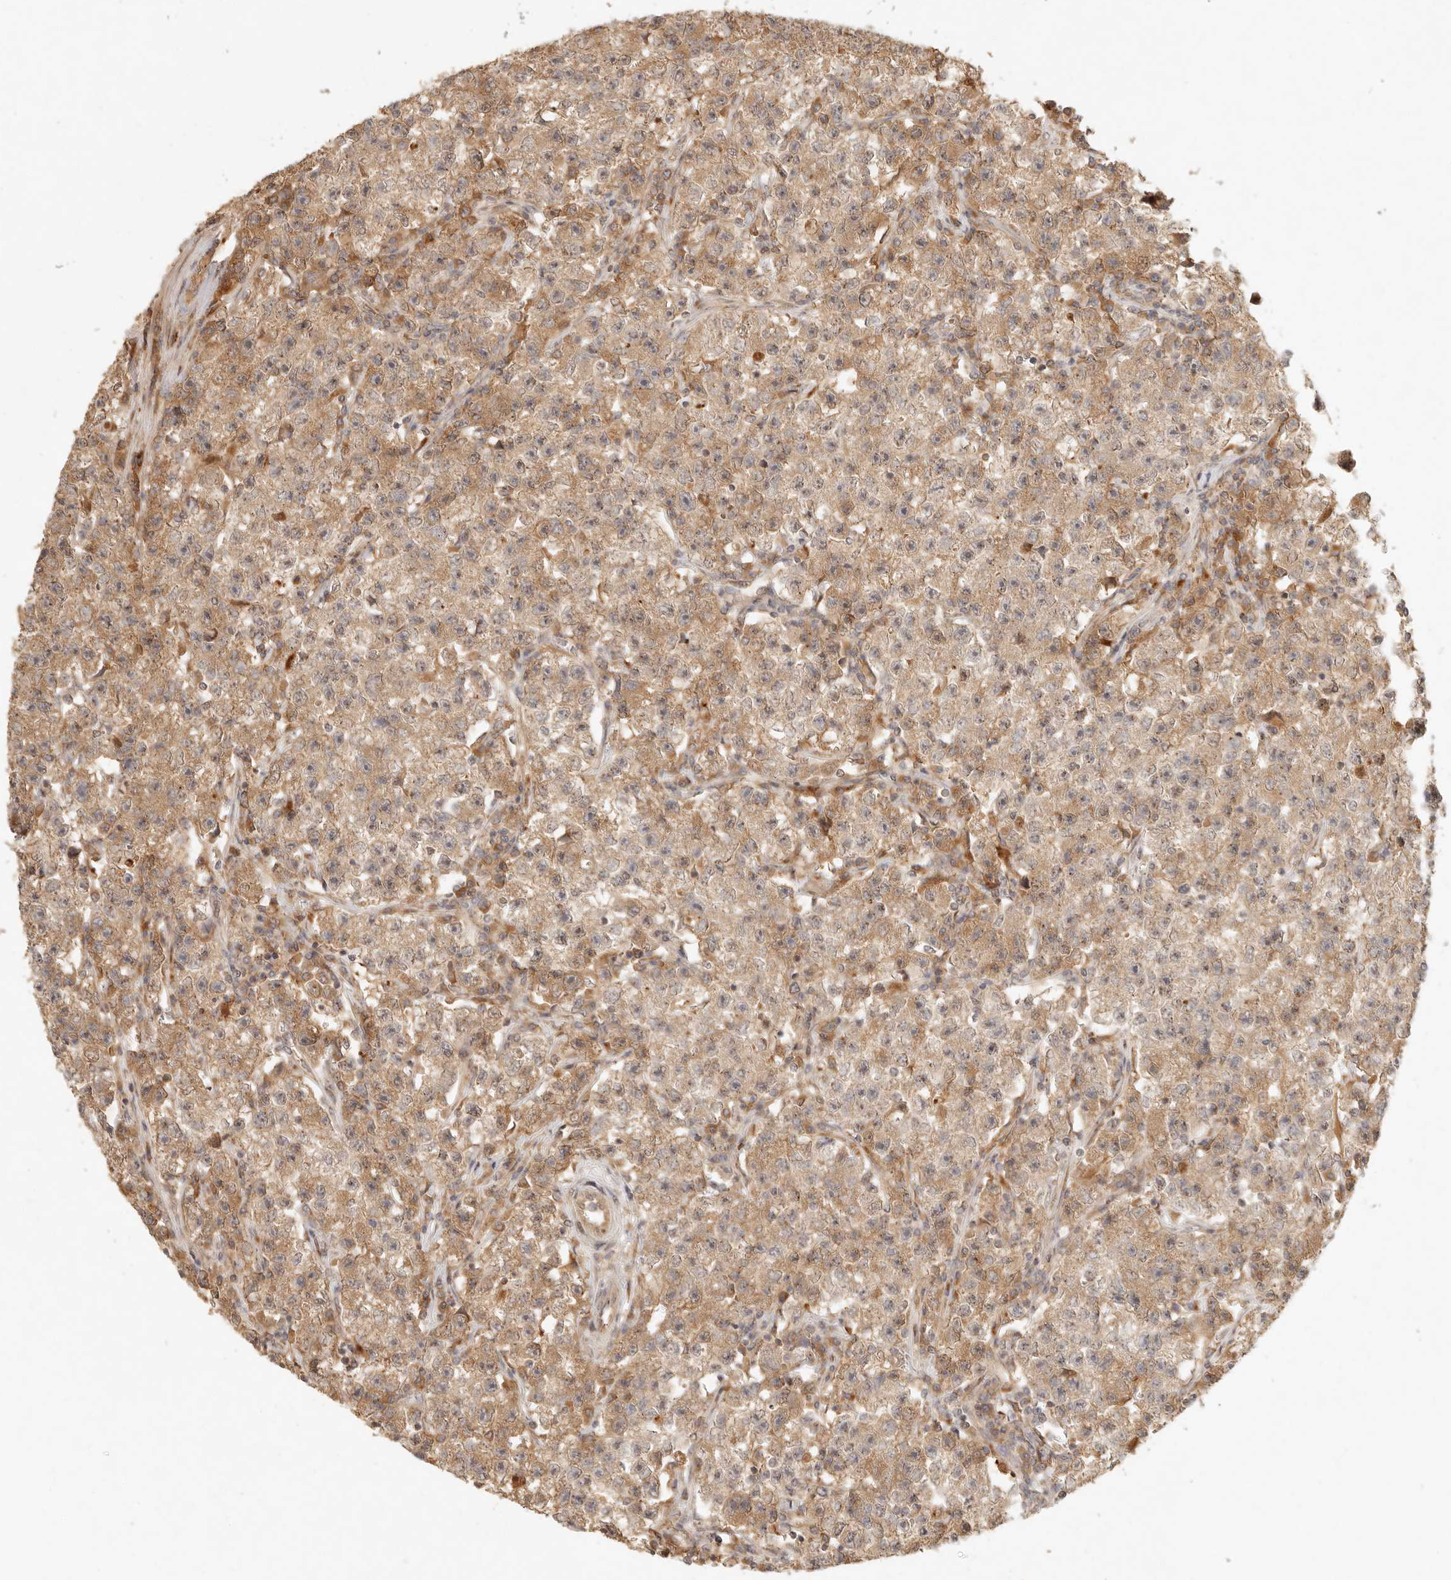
{"staining": {"intensity": "moderate", "quantity": ">75%", "location": "cytoplasmic/membranous"}, "tissue": "testis cancer", "cell_type": "Tumor cells", "image_type": "cancer", "snomed": [{"axis": "morphology", "description": "Seminoma, NOS"}, {"axis": "topography", "description": "Testis"}], "caption": "A brown stain labels moderate cytoplasmic/membranous positivity of a protein in human testis seminoma tumor cells.", "gene": "ANKRD61", "patient": {"sex": "male", "age": 22}}